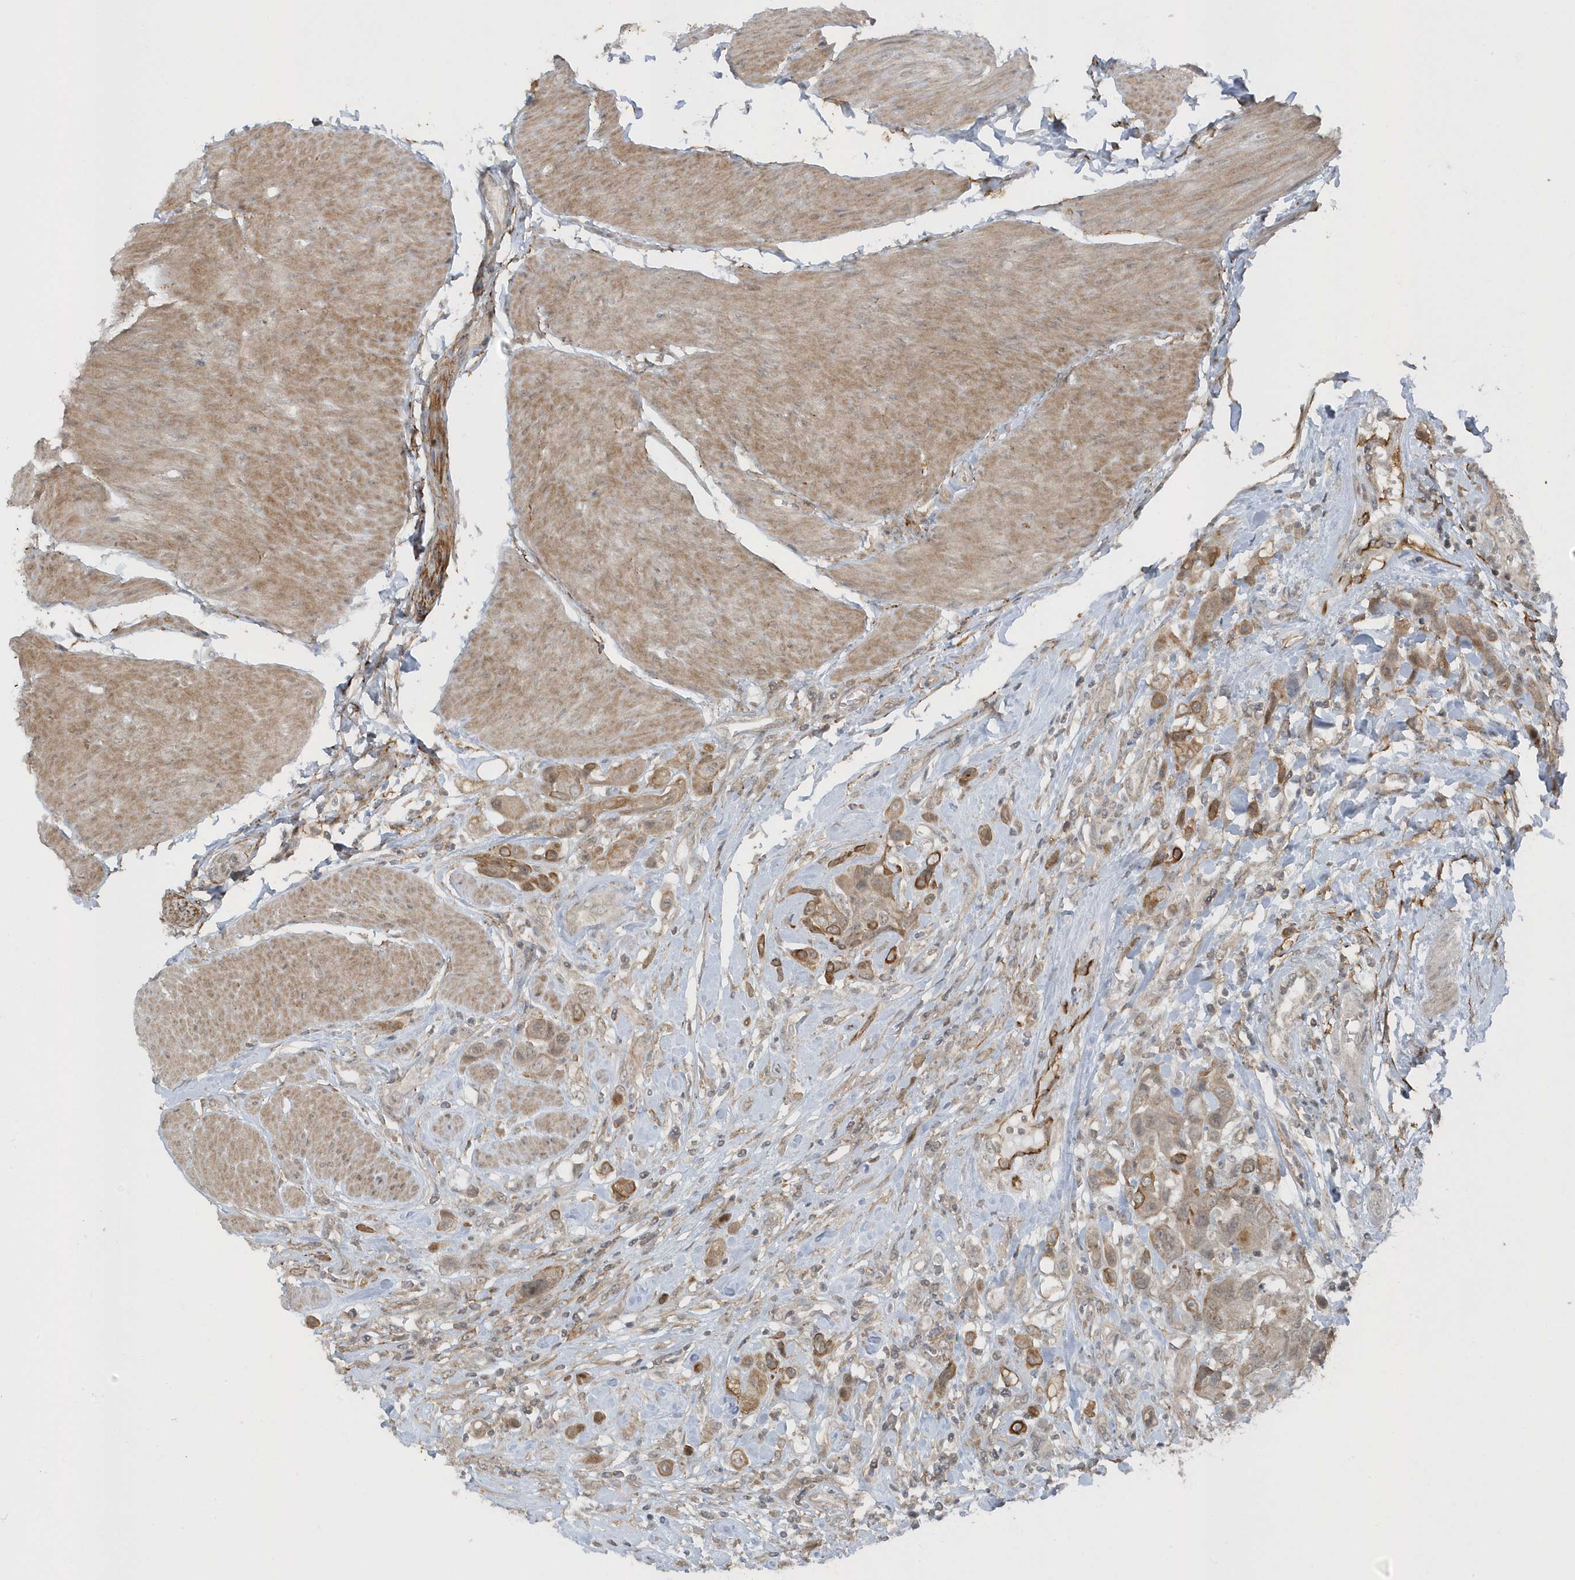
{"staining": {"intensity": "weak", "quantity": ">75%", "location": "cytoplasmic/membranous"}, "tissue": "urothelial cancer", "cell_type": "Tumor cells", "image_type": "cancer", "snomed": [{"axis": "morphology", "description": "Urothelial carcinoma, High grade"}, {"axis": "topography", "description": "Urinary bladder"}], "caption": "A micrograph of urothelial carcinoma (high-grade) stained for a protein reveals weak cytoplasmic/membranous brown staining in tumor cells.", "gene": "PARD3B", "patient": {"sex": "male", "age": 50}}